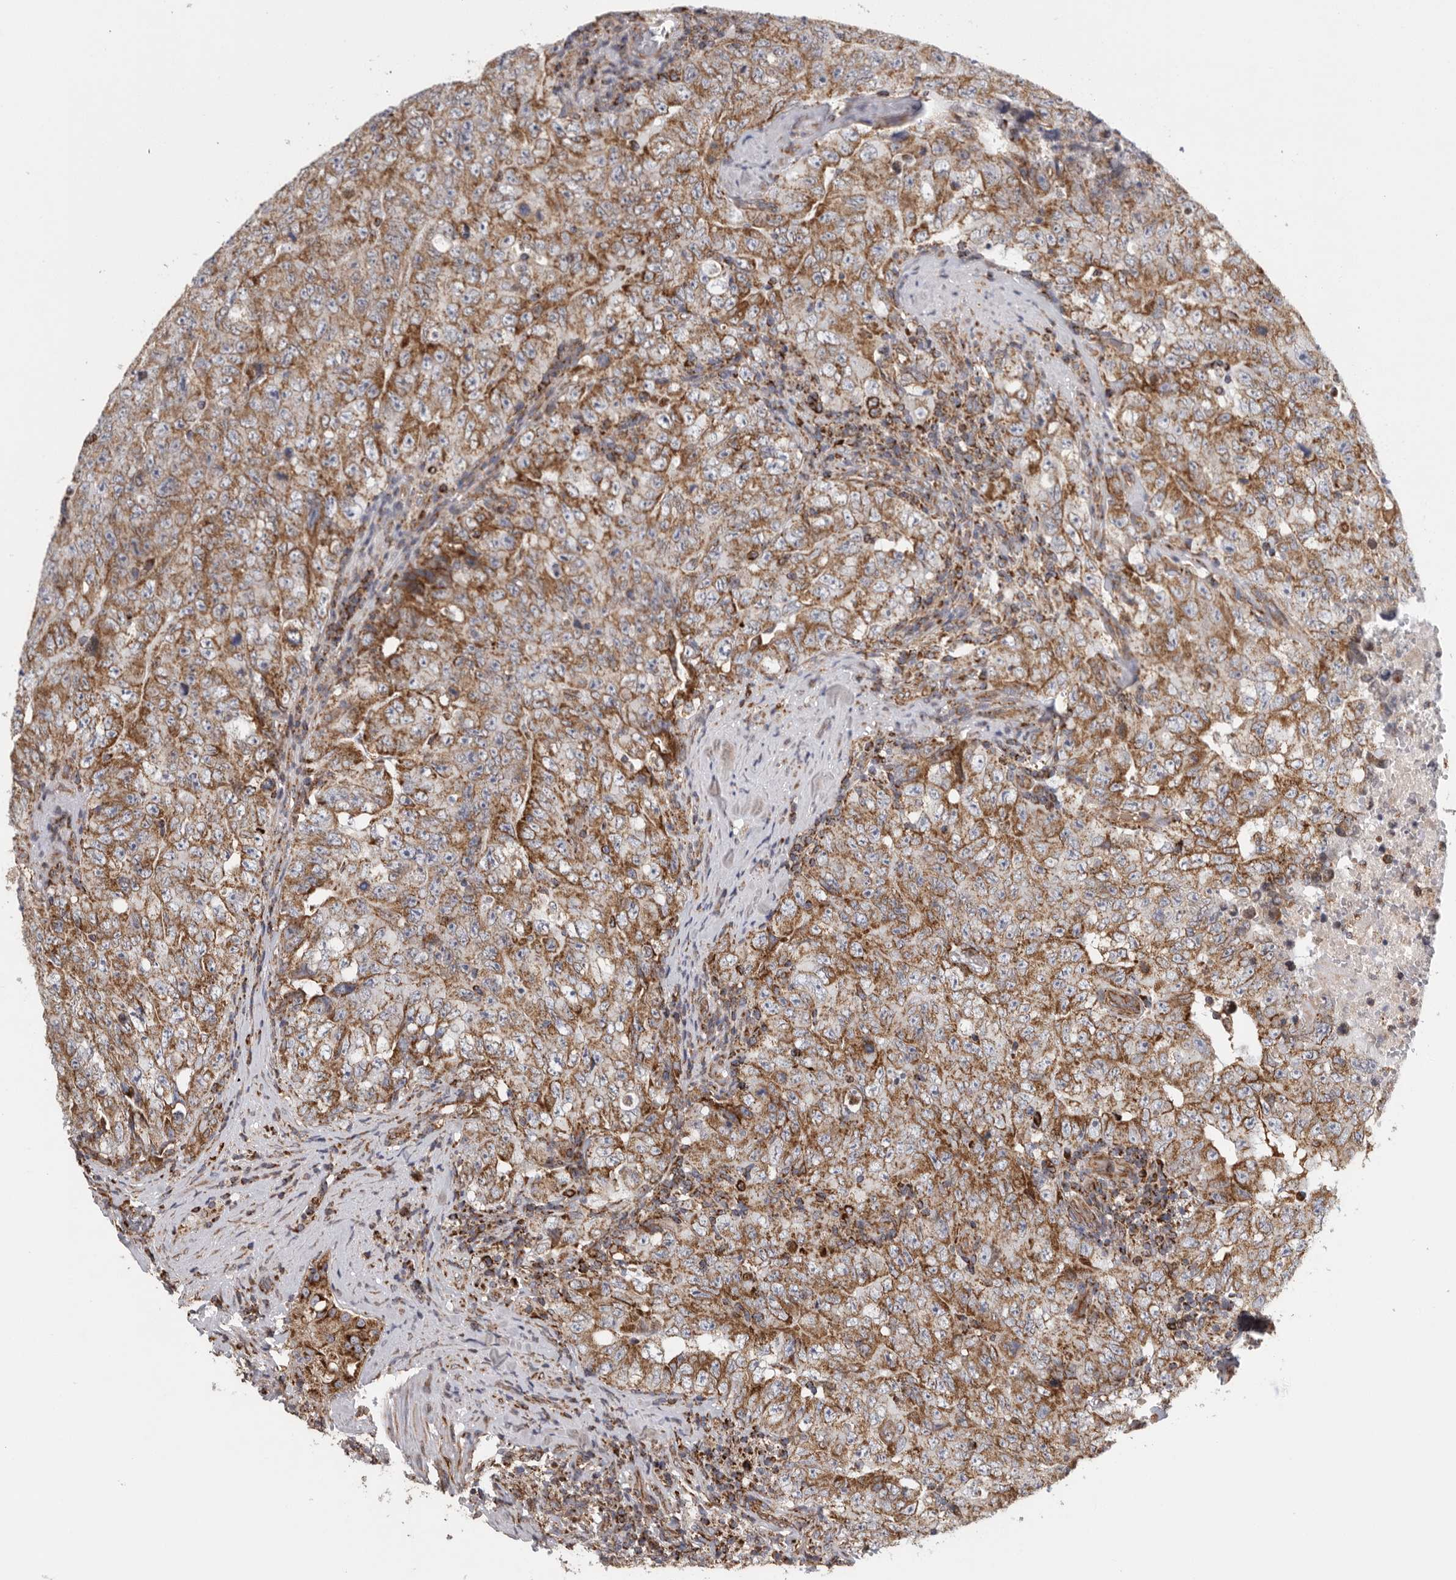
{"staining": {"intensity": "moderate", "quantity": ">75%", "location": "cytoplasmic/membranous"}, "tissue": "testis cancer", "cell_type": "Tumor cells", "image_type": "cancer", "snomed": [{"axis": "morphology", "description": "Carcinoma, Embryonal, NOS"}, {"axis": "topography", "description": "Testis"}], "caption": "Immunohistochemistry (IHC) of testis cancer (embryonal carcinoma) shows medium levels of moderate cytoplasmic/membranous positivity in about >75% of tumor cells.", "gene": "FKBP8", "patient": {"sex": "male", "age": 26}}